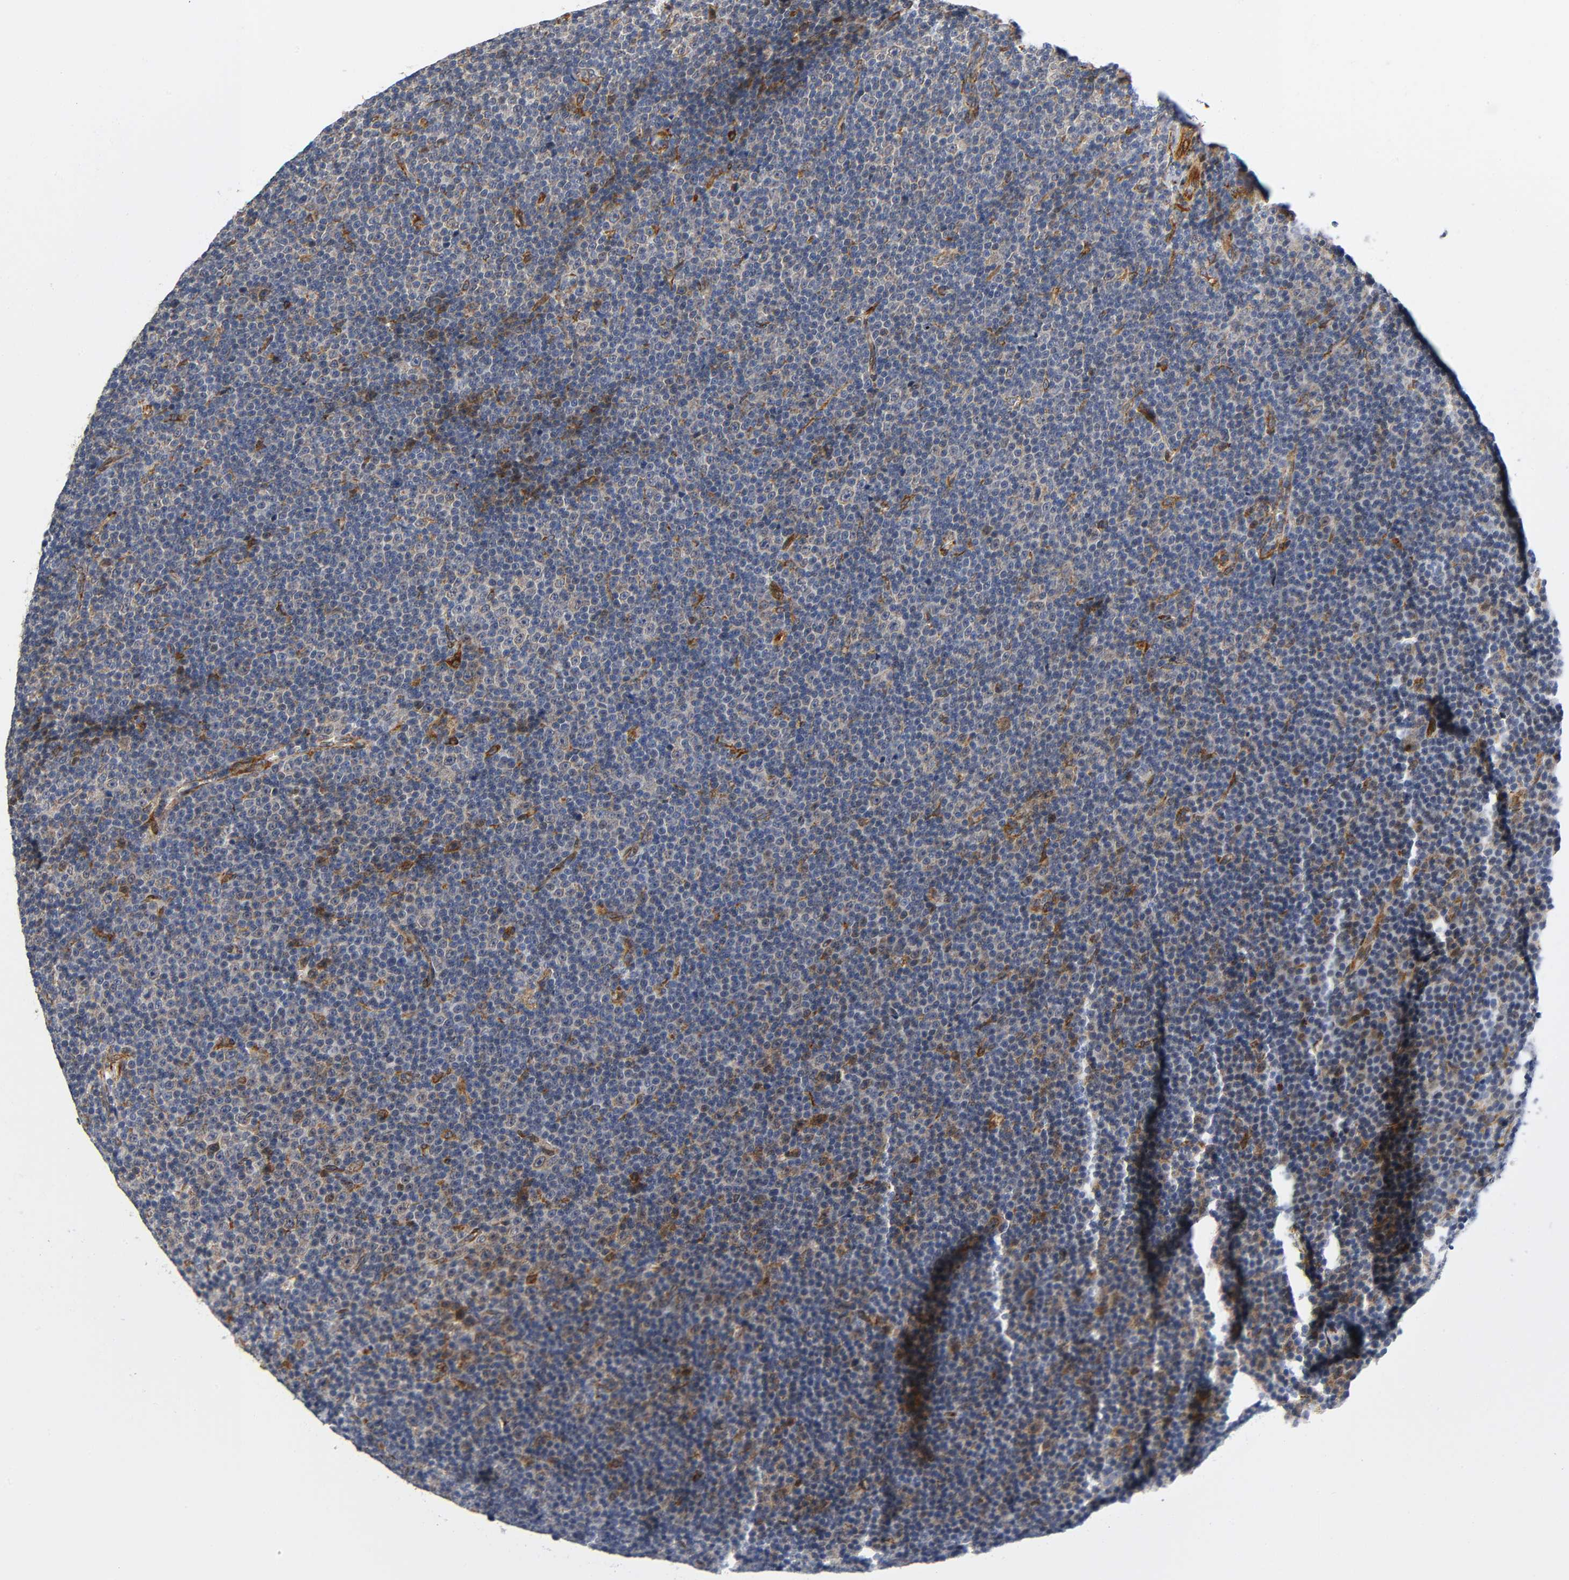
{"staining": {"intensity": "weak", "quantity": "<25%", "location": "cytoplasmic/membranous"}, "tissue": "lymphoma", "cell_type": "Tumor cells", "image_type": "cancer", "snomed": [{"axis": "morphology", "description": "Malignant lymphoma, non-Hodgkin's type, Low grade"}, {"axis": "topography", "description": "Lymph node"}], "caption": "Micrograph shows no significant protein expression in tumor cells of low-grade malignant lymphoma, non-Hodgkin's type.", "gene": "SOS2", "patient": {"sex": "female", "age": 67}}